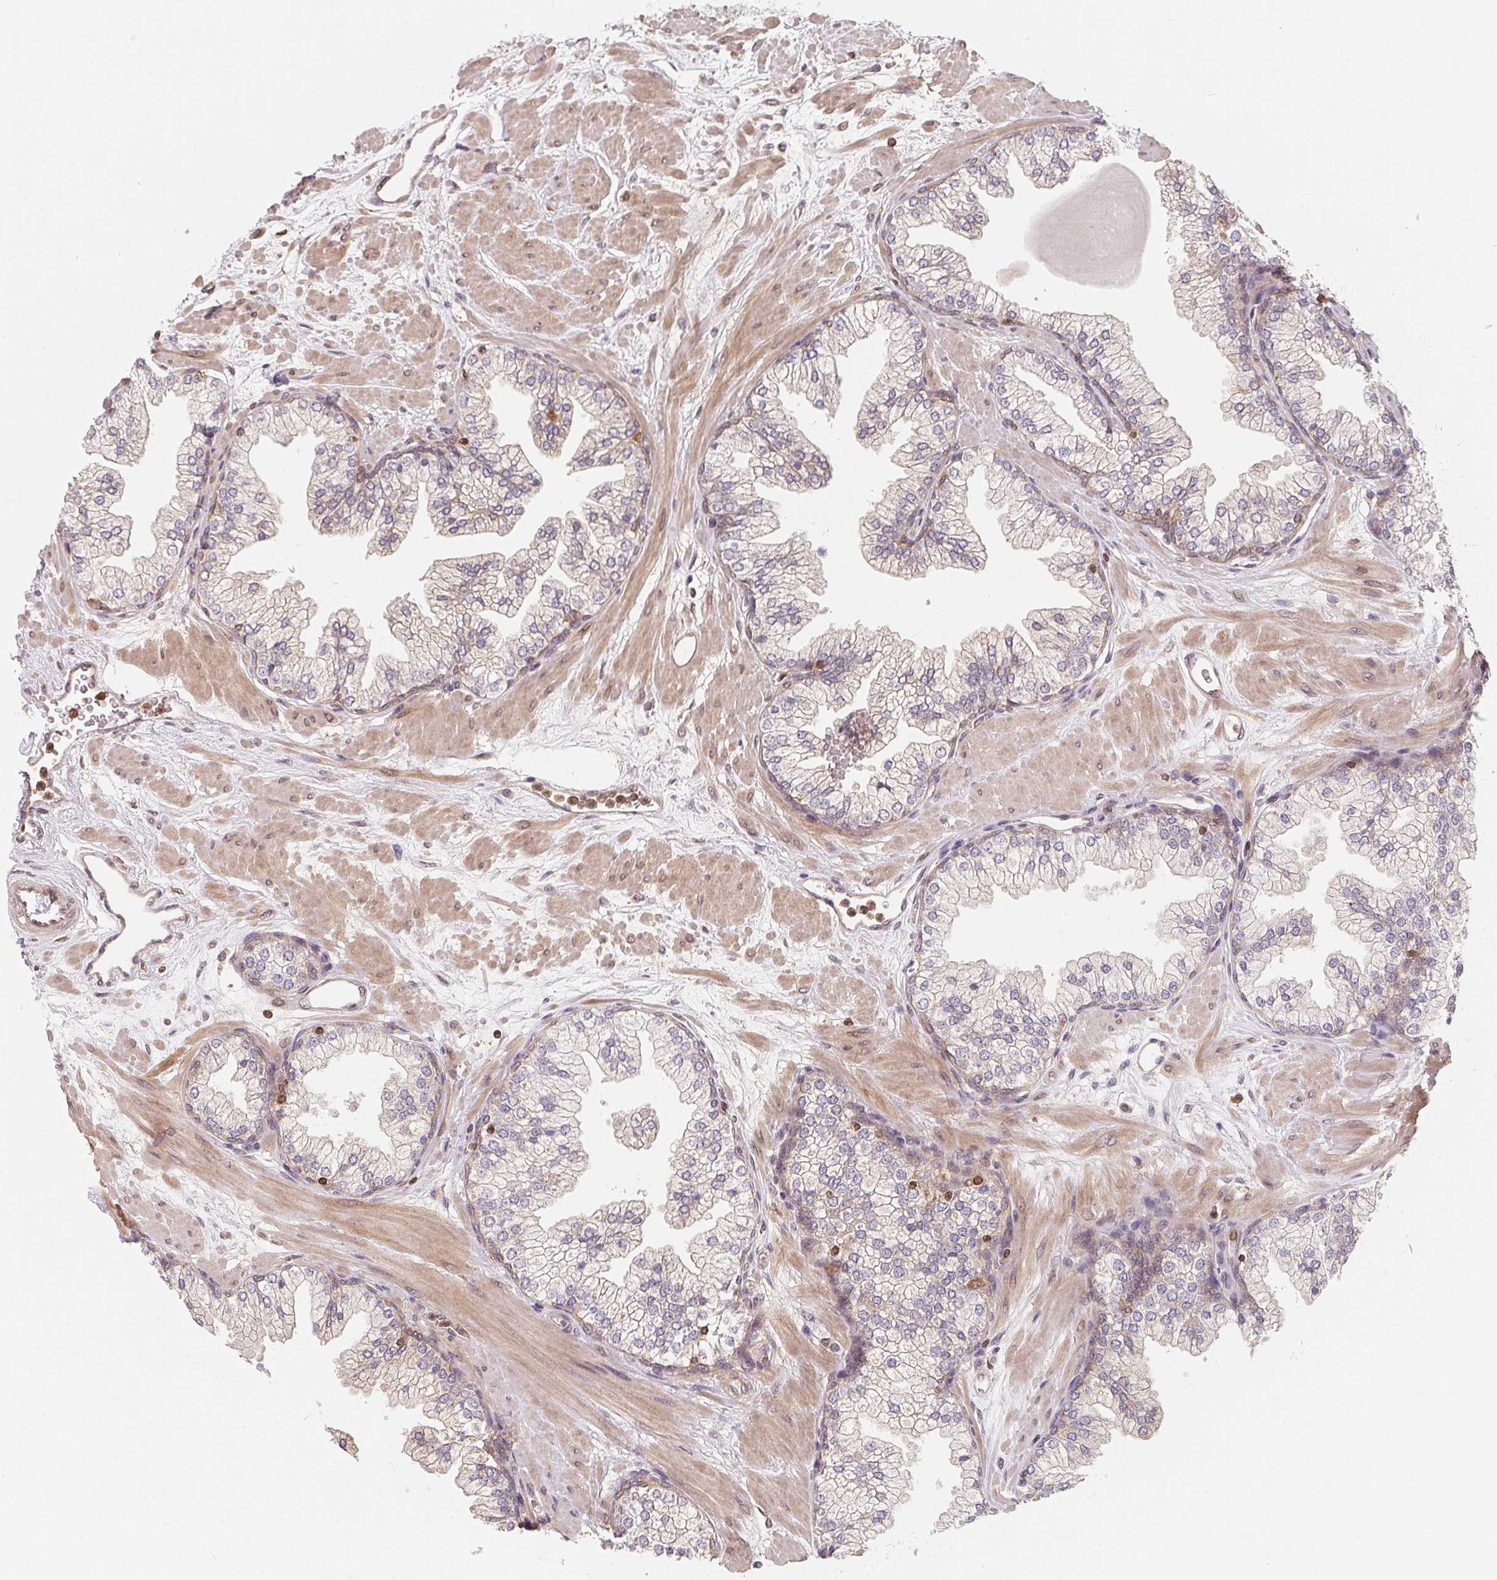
{"staining": {"intensity": "moderate", "quantity": "<25%", "location": "cytoplasmic/membranous"}, "tissue": "prostate", "cell_type": "Glandular cells", "image_type": "normal", "snomed": [{"axis": "morphology", "description": "Normal tissue, NOS"}, {"axis": "topography", "description": "Prostate"}, {"axis": "topography", "description": "Peripheral nerve tissue"}], "caption": "Protein expression analysis of normal prostate demonstrates moderate cytoplasmic/membranous staining in about <25% of glandular cells.", "gene": "ANKRD13A", "patient": {"sex": "male", "age": 61}}